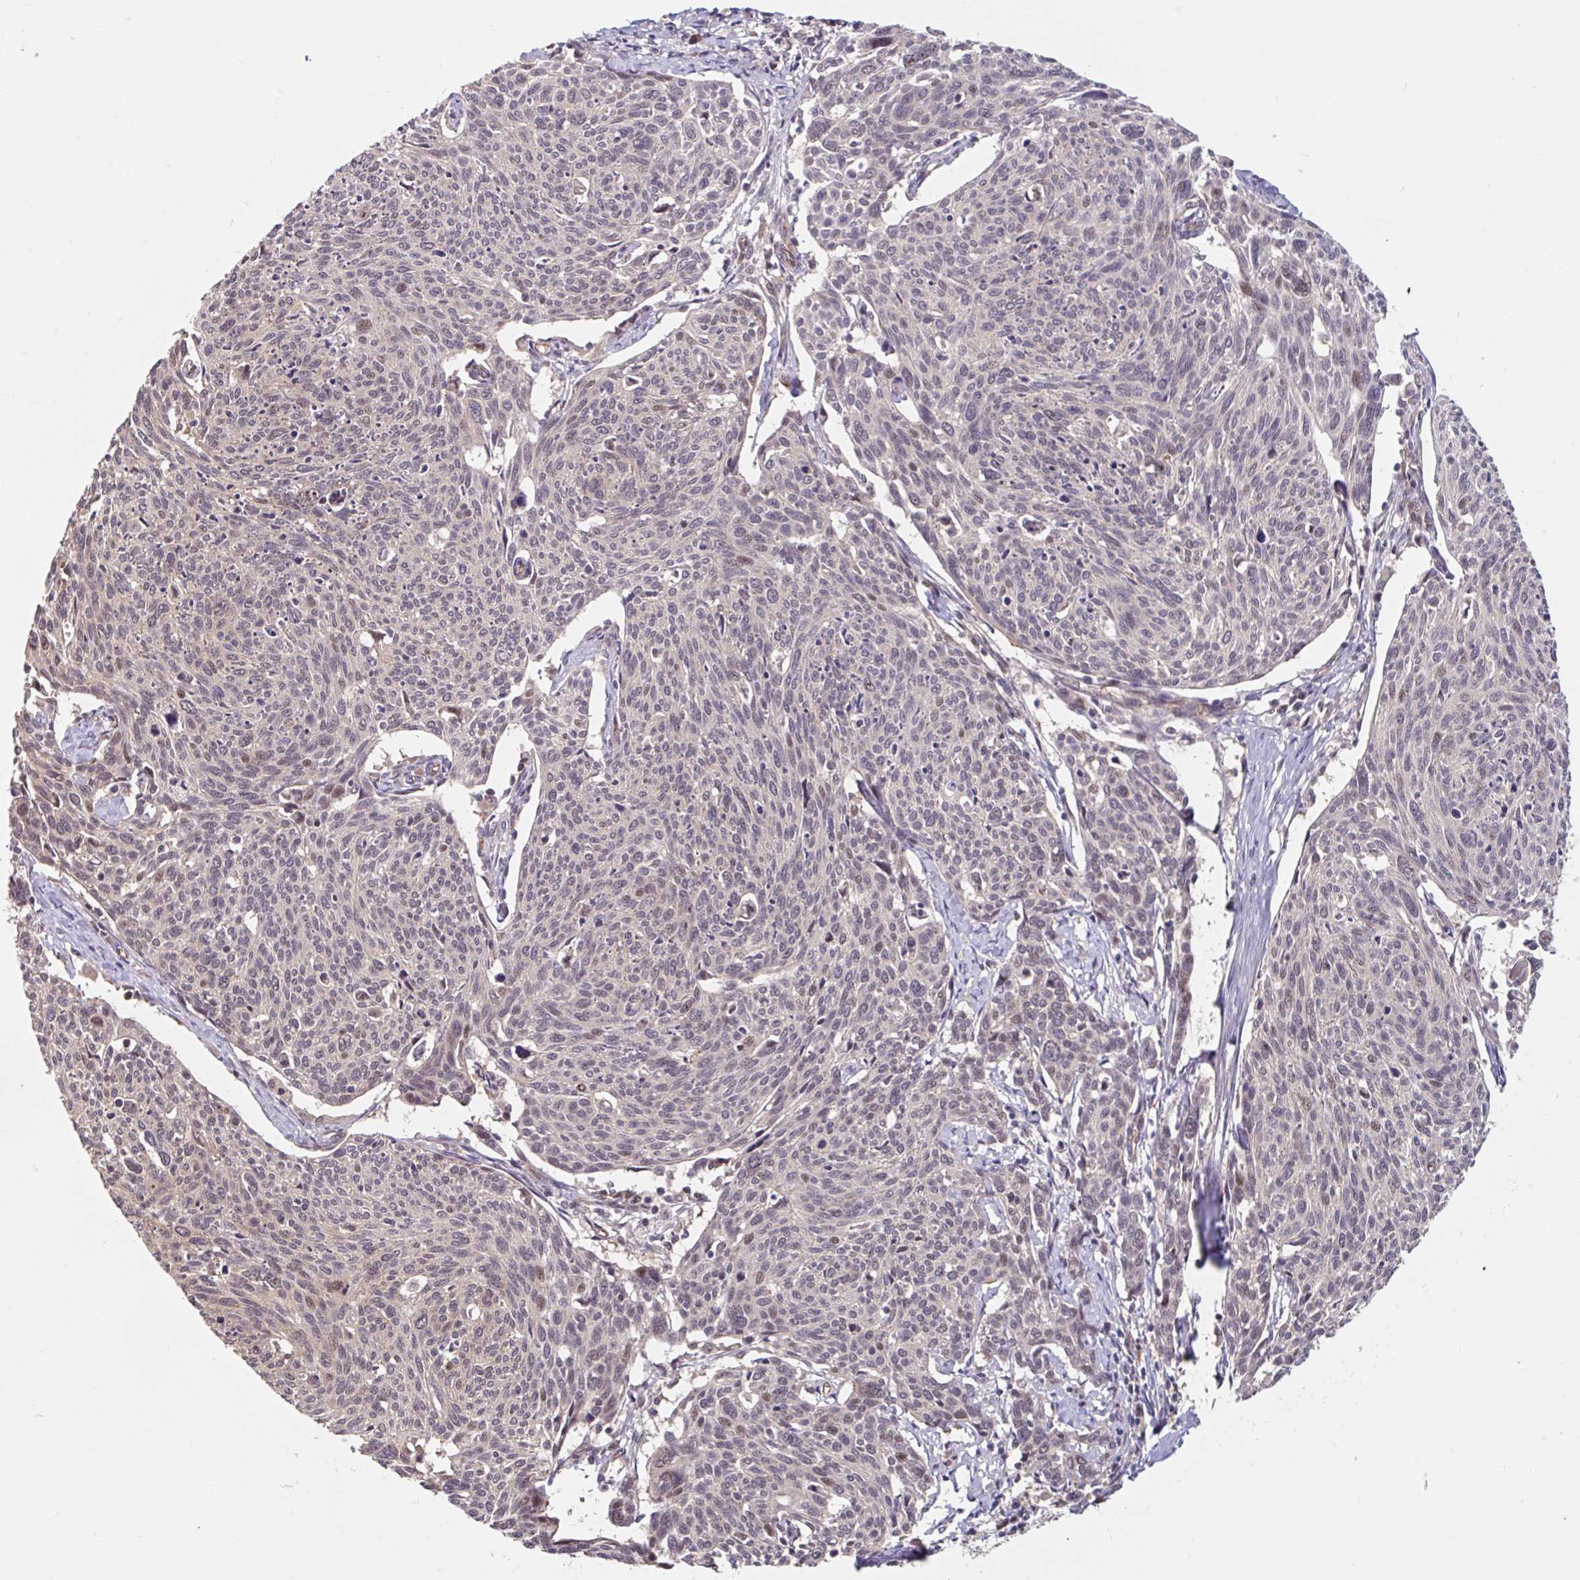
{"staining": {"intensity": "weak", "quantity": "<25%", "location": "nuclear"}, "tissue": "cervical cancer", "cell_type": "Tumor cells", "image_type": "cancer", "snomed": [{"axis": "morphology", "description": "Squamous cell carcinoma, NOS"}, {"axis": "topography", "description": "Cervix"}], "caption": "Tumor cells show no significant expression in squamous cell carcinoma (cervical).", "gene": "STYXL1", "patient": {"sex": "female", "age": 49}}